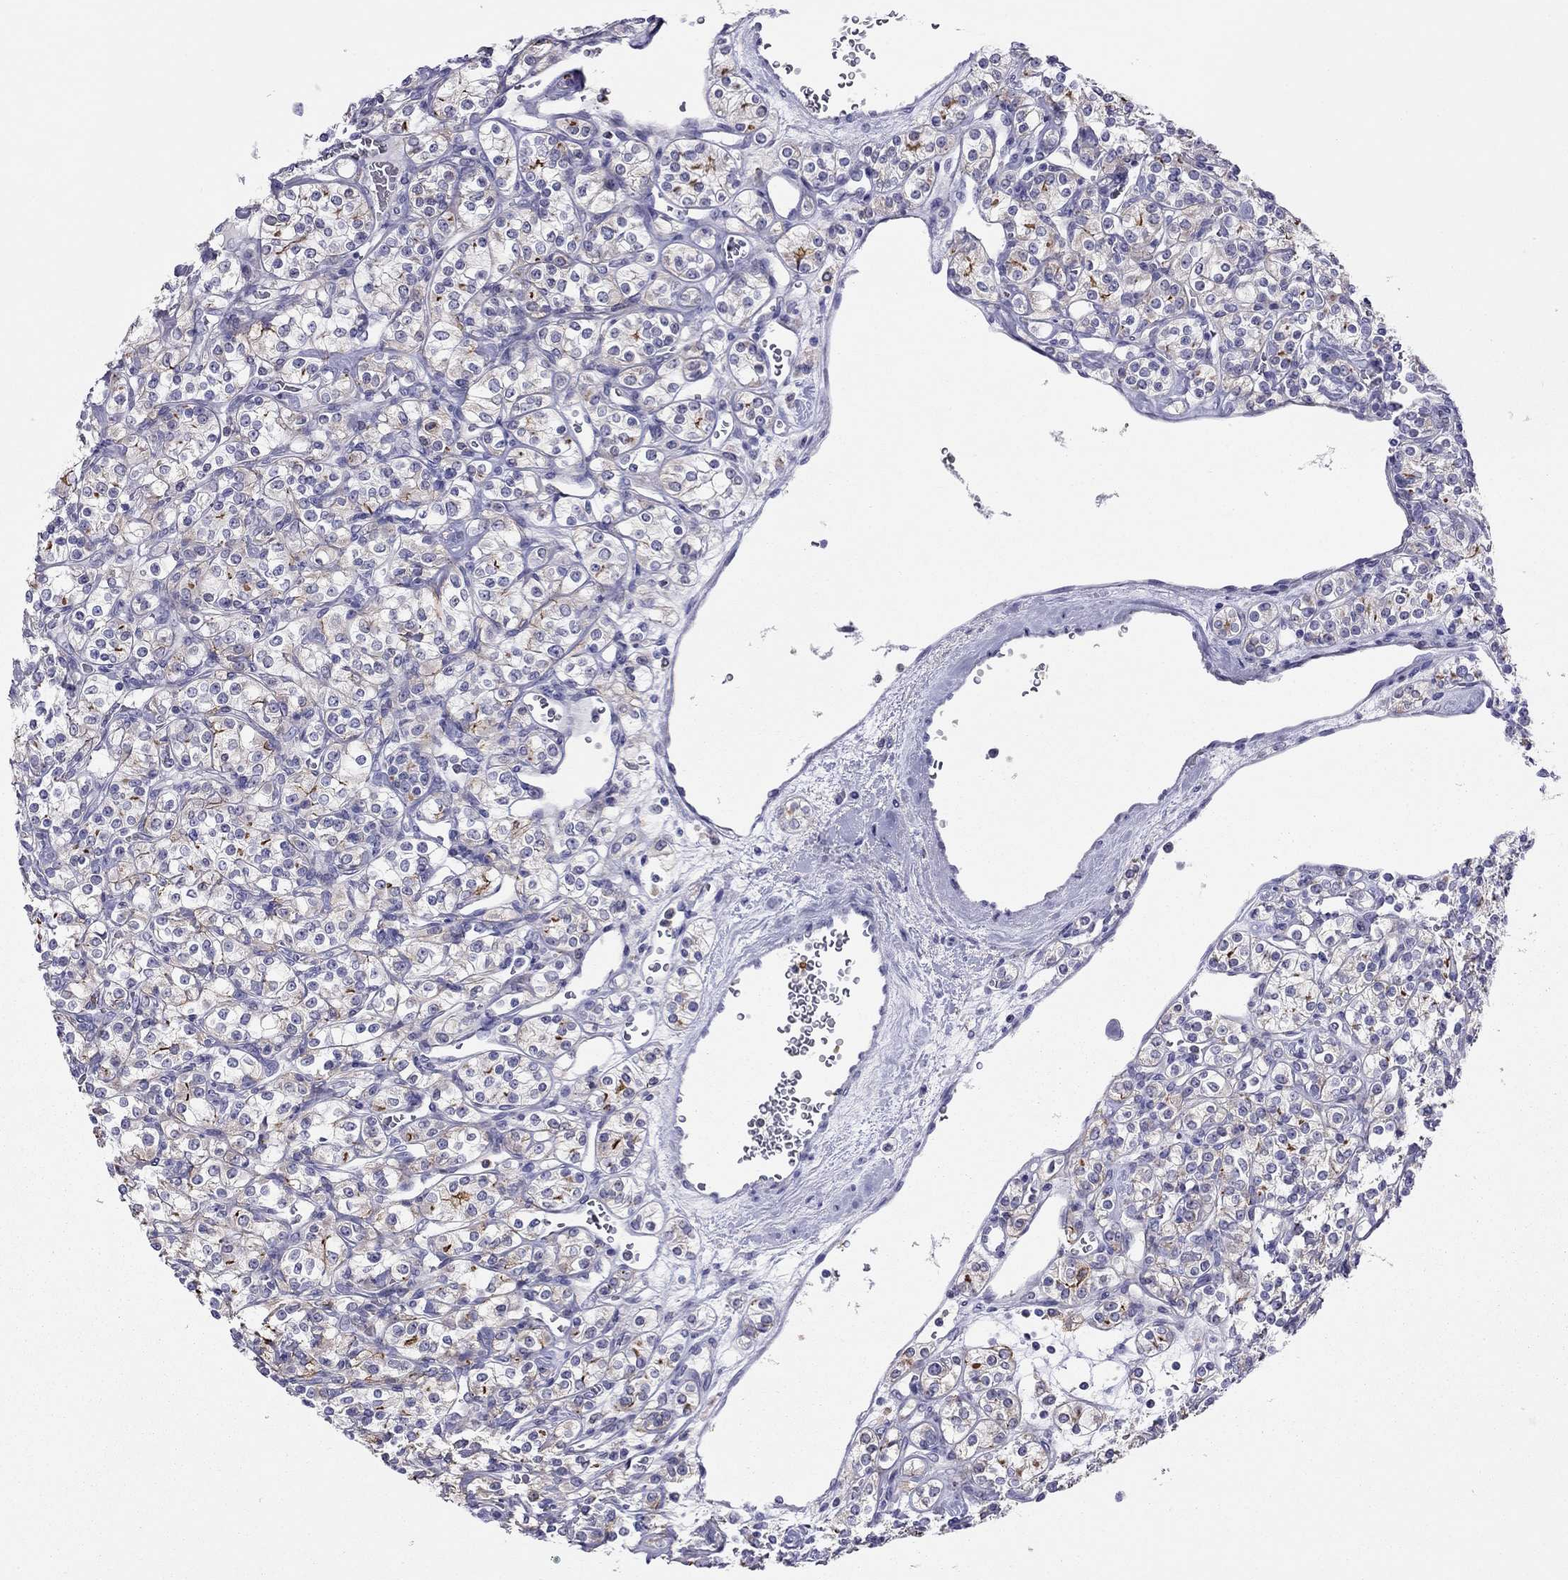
{"staining": {"intensity": "moderate", "quantity": "<25%", "location": "cytoplasmic/membranous"}, "tissue": "renal cancer", "cell_type": "Tumor cells", "image_type": "cancer", "snomed": [{"axis": "morphology", "description": "Adenocarcinoma, NOS"}, {"axis": "topography", "description": "Kidney"}], "caption": "DAB immunohistochemical staining of human adenocarcinoma (renal) displays moderate cytoplasmic/membranous protein expression in about <25% of tumor cells.", "gene": "SLC46A2", "patient": {"sex": "male", "age": 77}}